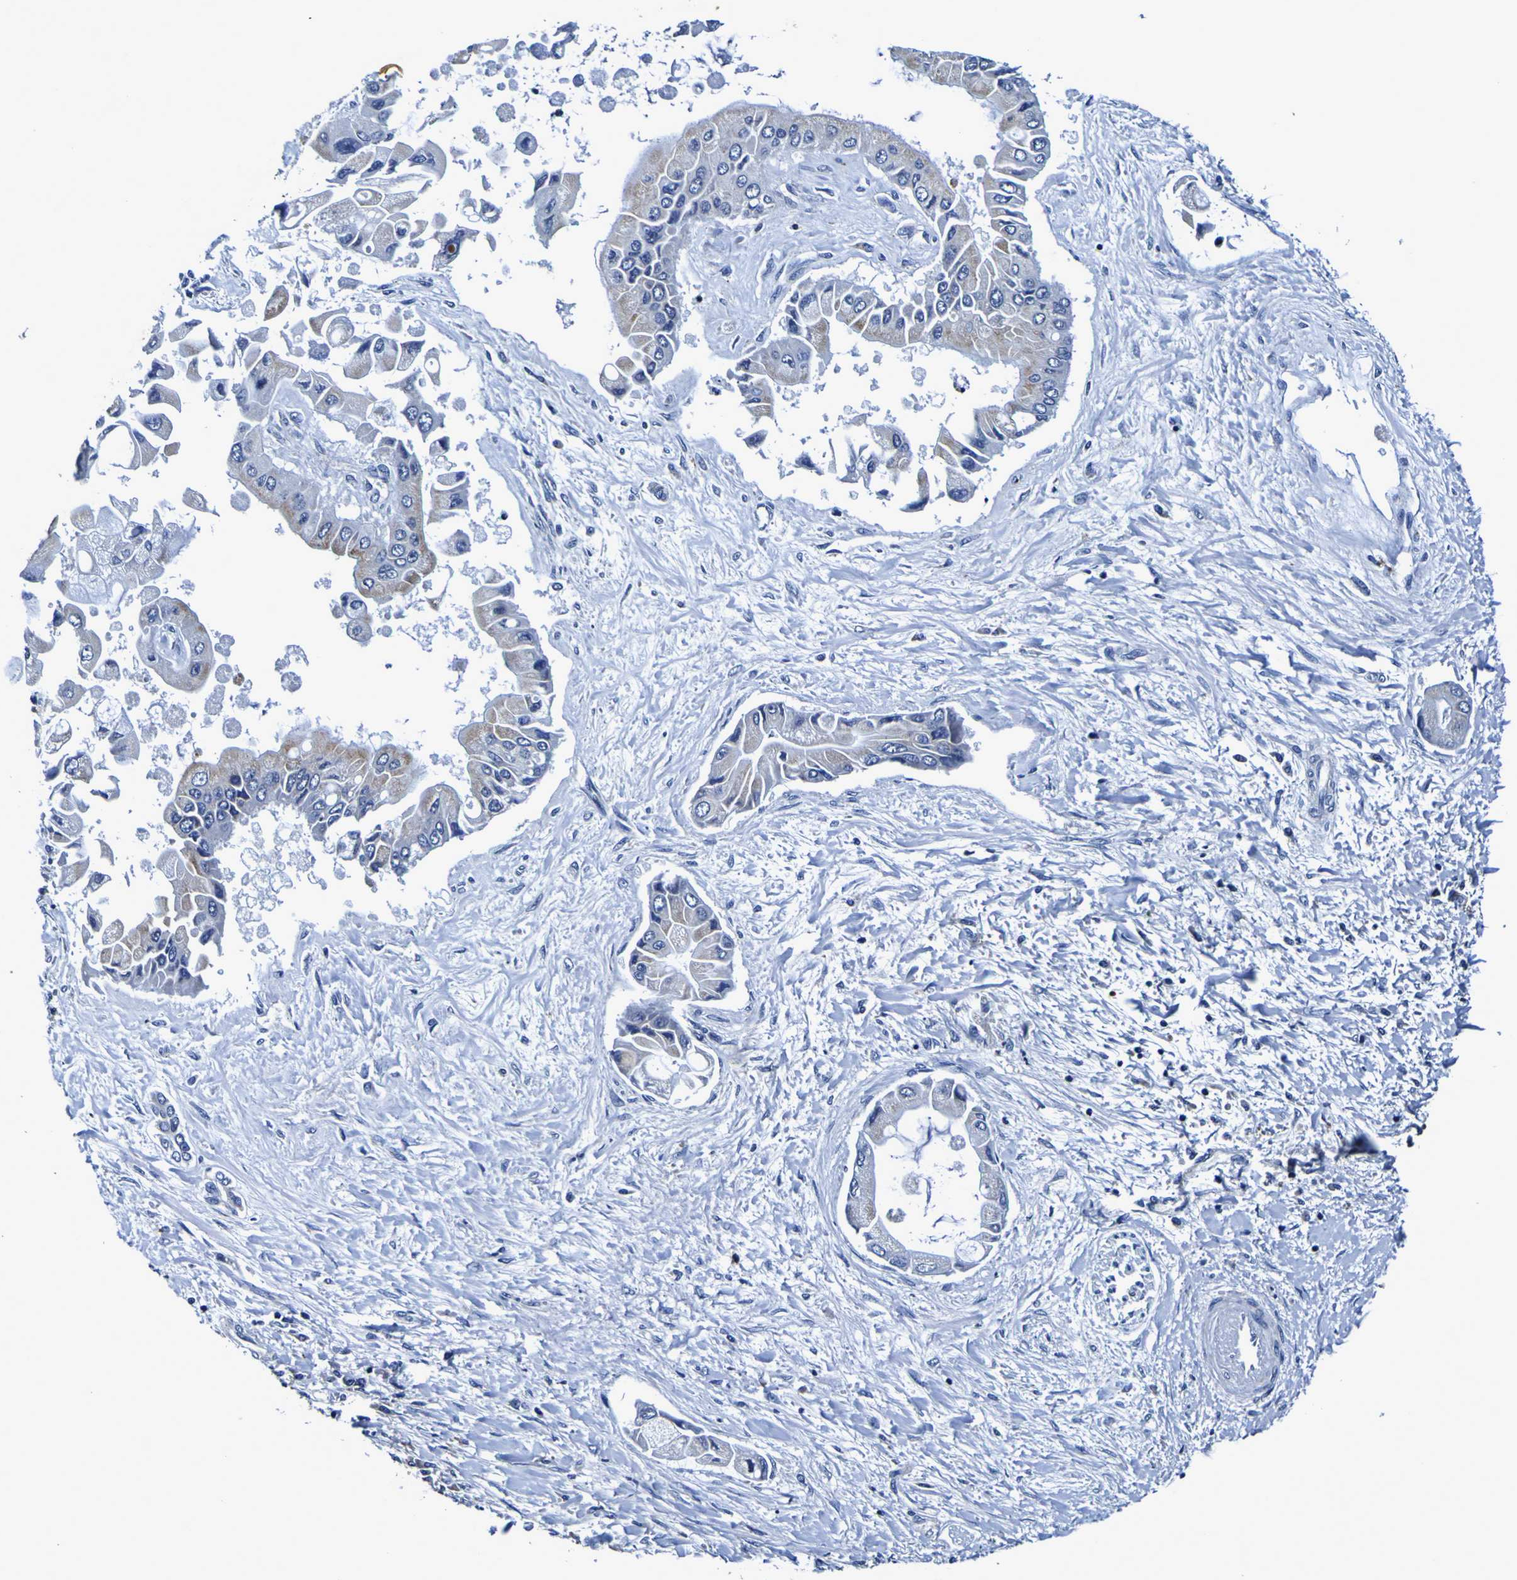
{"staining": {"intensity": "negative", "quantity": "none", "location": "none"}, "tissue": "liver cancer", "cell_type": "Tumor cells", "image_type": "cancer", "snomed": [{"axis": "morphology", "description": "Cholangiocarcinoma"}, {"axis": "topography", "description": "Liver"}], "caption": "A histopathology image of human liver cholangiocarcinoma is negative for staining in tumor cells. (DAB immunohistochemistry (IHC) with hematoxylin counter stain).", "gene": "PANK4", "patient": {"sex": "male", "age": 50}}